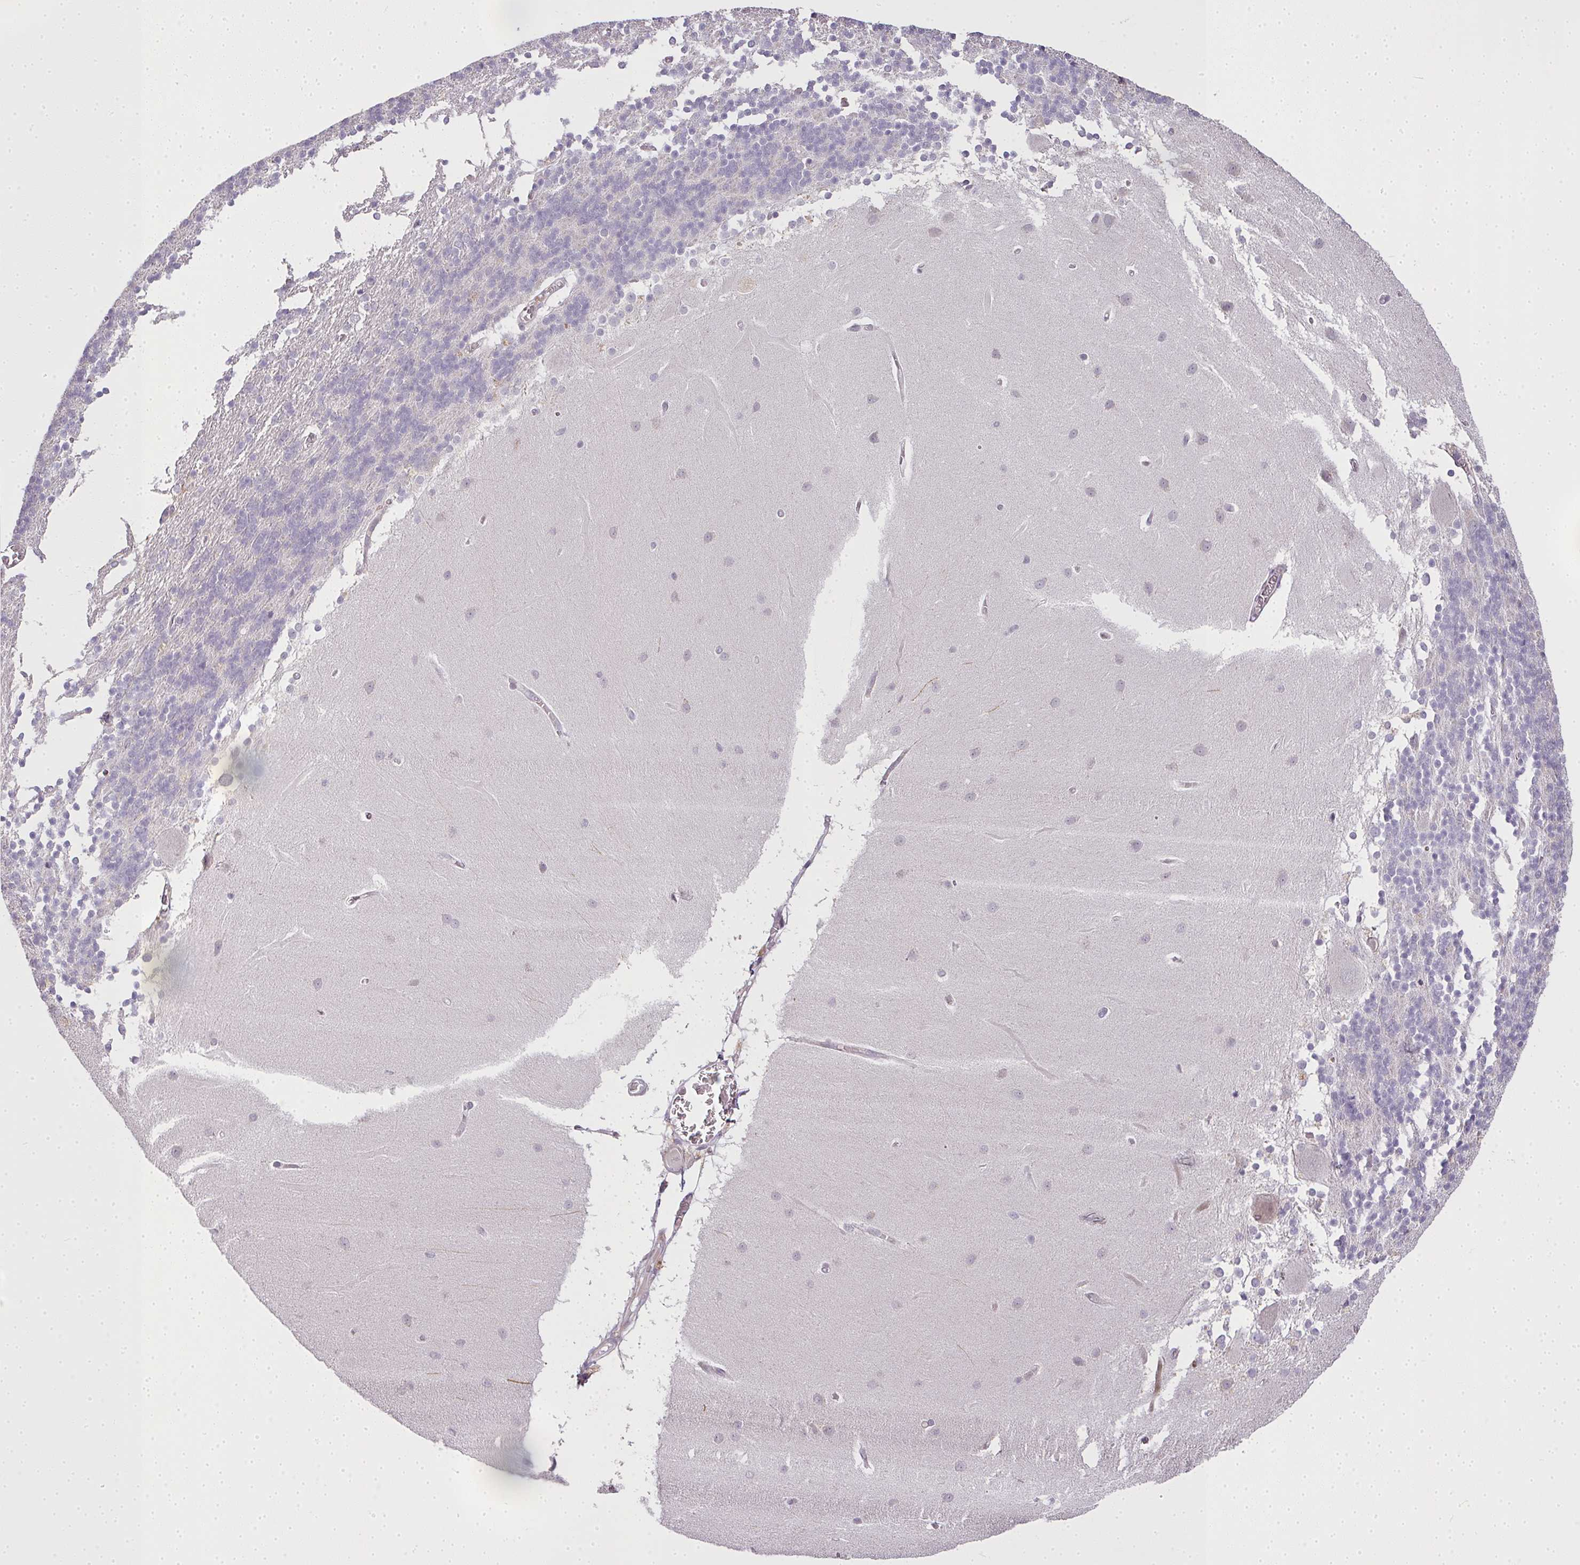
{"staining": {"intensity": "negative", "quantity": "none", "location": "none"}, "tissue": "cerebellum", "cell_type": "Cells in granular layer", "image_type": "normal", "snomed": [{"axis": "morphology", "description": "Normal tissue, NOS"}, {"axis": "topography", "description": "Cerebellum"}], "caption": "IHC of normal cerebellum displays no staining in cells in granular layer. The staining is performed using DAB (3,3'-diaminobenzidine) brown chromogen with nuclei counter-stained in using hematoxylin.", "gene": "MED19", "patient": {"sex": "female", "age": 54}}